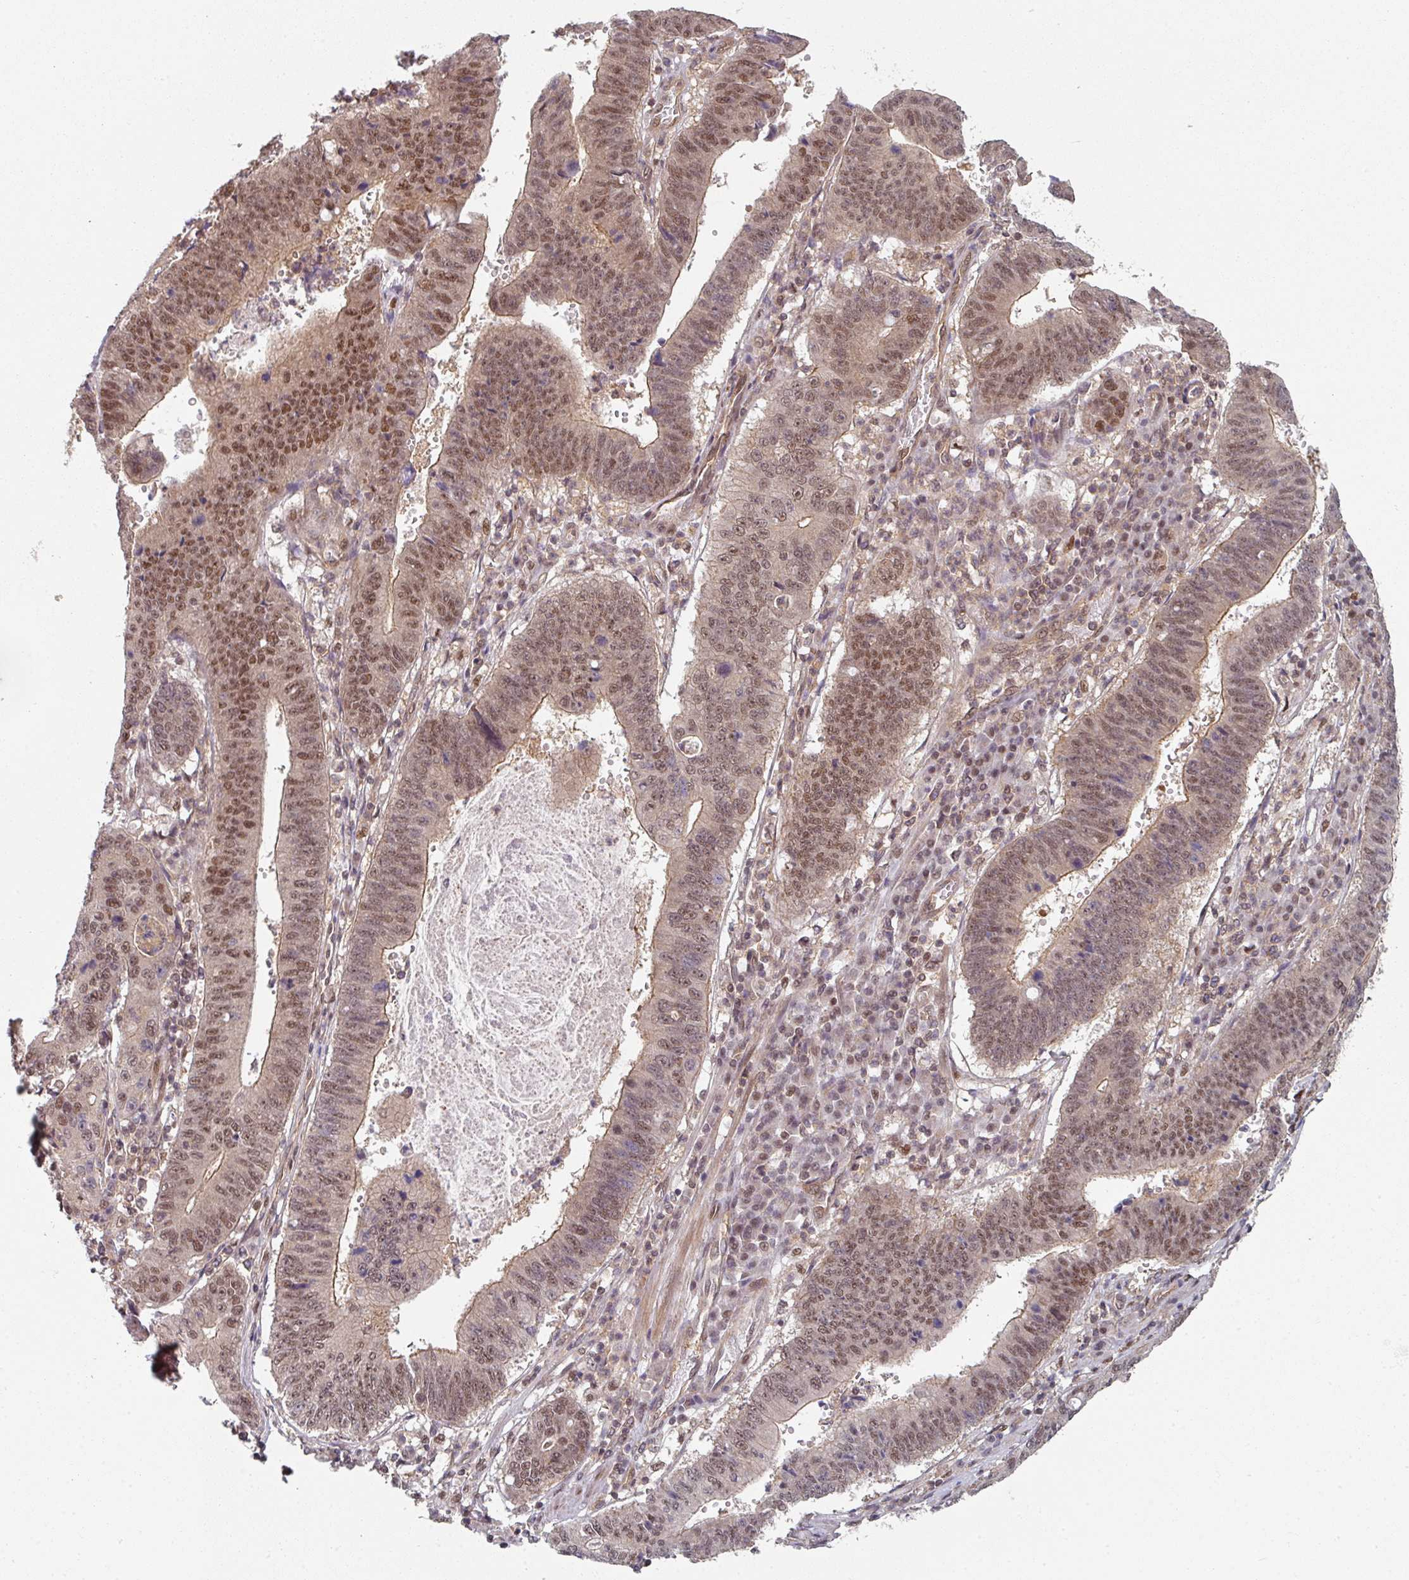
{"staining": {"intensity": "moderate", "quantity": ">75%", "location": "cytoplasmic/membranous,nuclear"}, "tissue": "stomach cancer", "cell_type": "Tumor cells", "image_type": "cancer", "snomed": [{"axis": "morphology", "description": "Adenocarcinoma, NOS"}, {"axis": "topography", "description": "Stomach"}], "caption": "Approximately >75% of tumor cells in human stomach adenocarcinoma display moderate cytoplasmic/membranous and nuclear protein expression as visualized by brown immunohistochemical staining.", "gene": "PSME3IP1", "patient": {"sex": "male", "age": 59}}